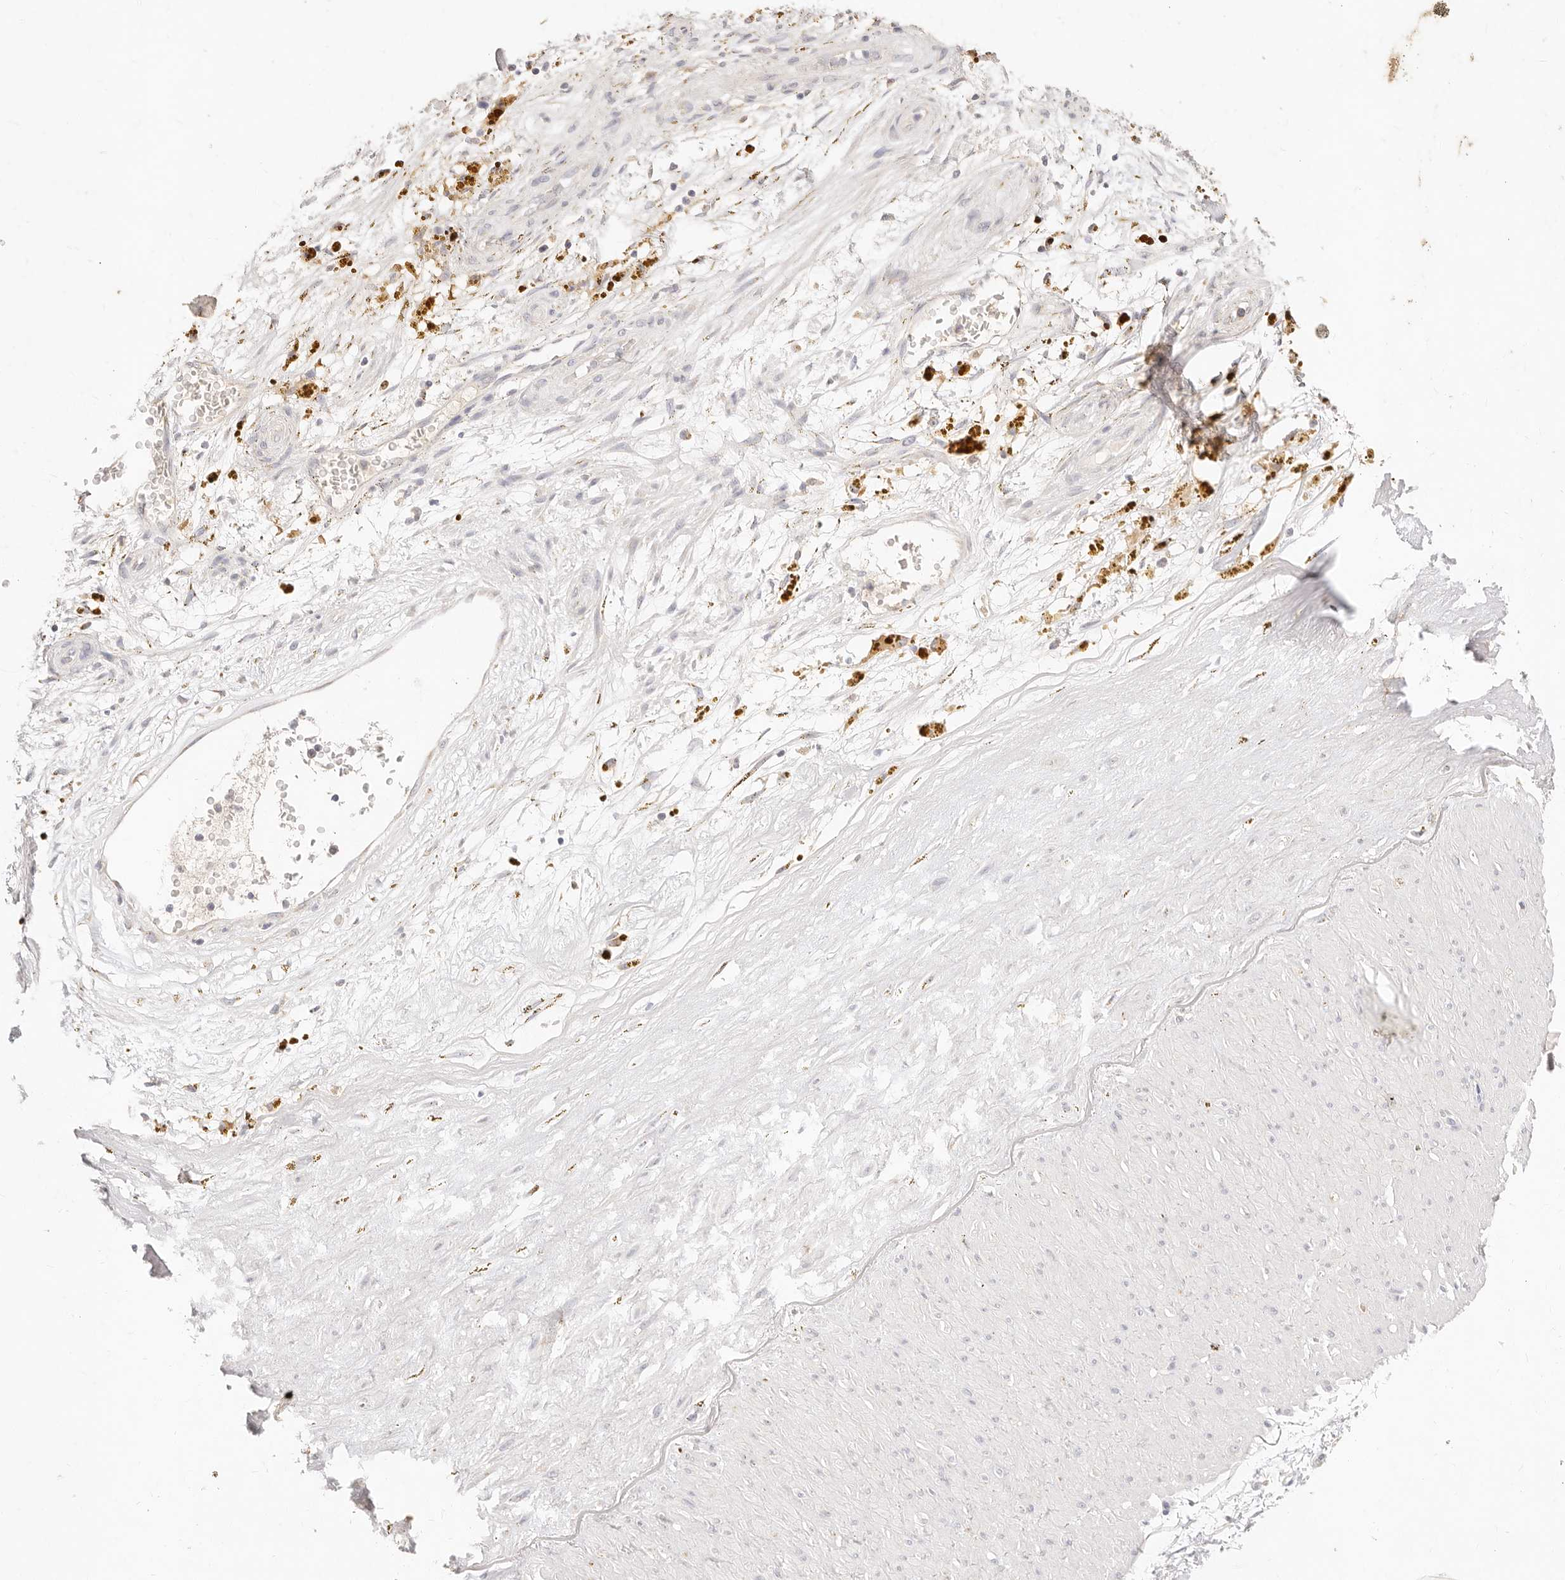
{"staining": {"intensity": "negative", "quantity": "none", "location": "none"}, "tissue": "soft tissue", "cell_type": "Fibroblasts", "image_type": "normal", "snomed": [{"axis": "morphology", "description": "Normal tissue, NOS"}, {"axis": "topography", "description": "Soft tissue"}], "caption": "Immunohistochemistry (IHC) of unremarkable soft tissue displays no staining in fibroblasts.", "gene": "ACOX1", "patient": {"sex": "male", "age": 72}}